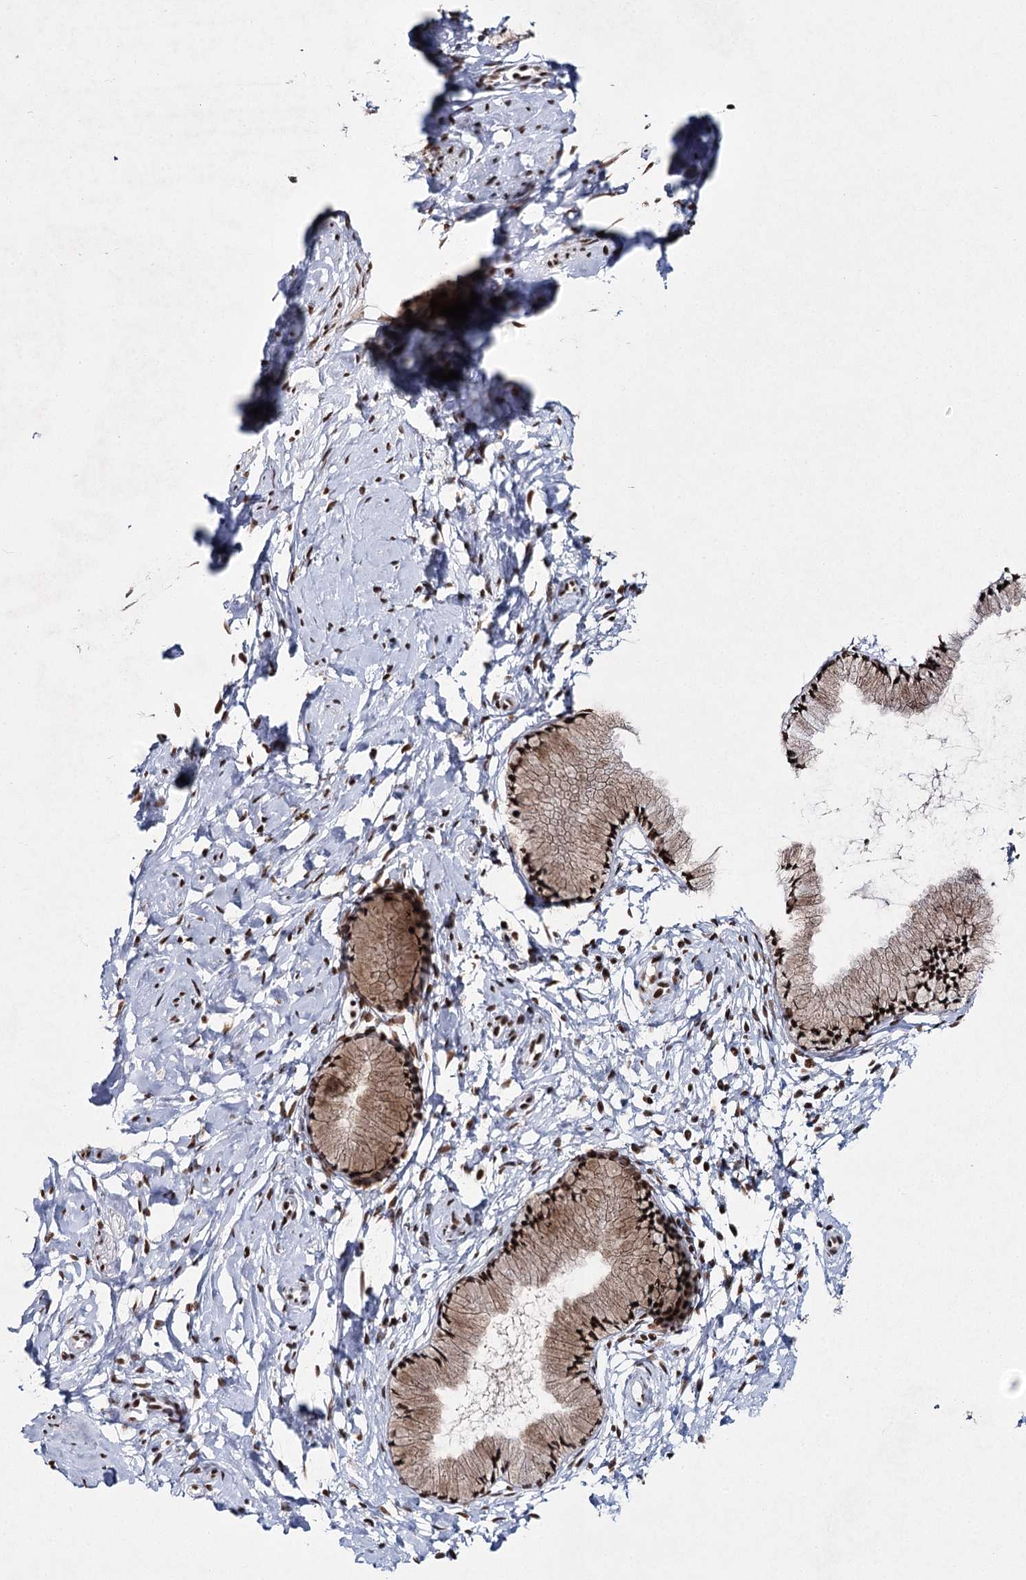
{"staining": {"intensity": "strong", "quantity": ">75%", "location": "nuclear"}, "tissue": "cervix", "cell_type": "Glandular cells", "image_type": "normal", "snomed": [{"axis": "morphology", "description": "Normal tissue, NOS"}, {"axis": "topography", "description": "Cervix"}], "caption": "This histopathology image displays unremarkable cervix stained with immunohistochemistry (IHC) to label a protein in brown. The nuclear of glandular cells show strong positivity for the protein. Nuclei are counter-stained blue.", "gene": "SCAF8", "patient": {"sex": "female", "age": 33}}